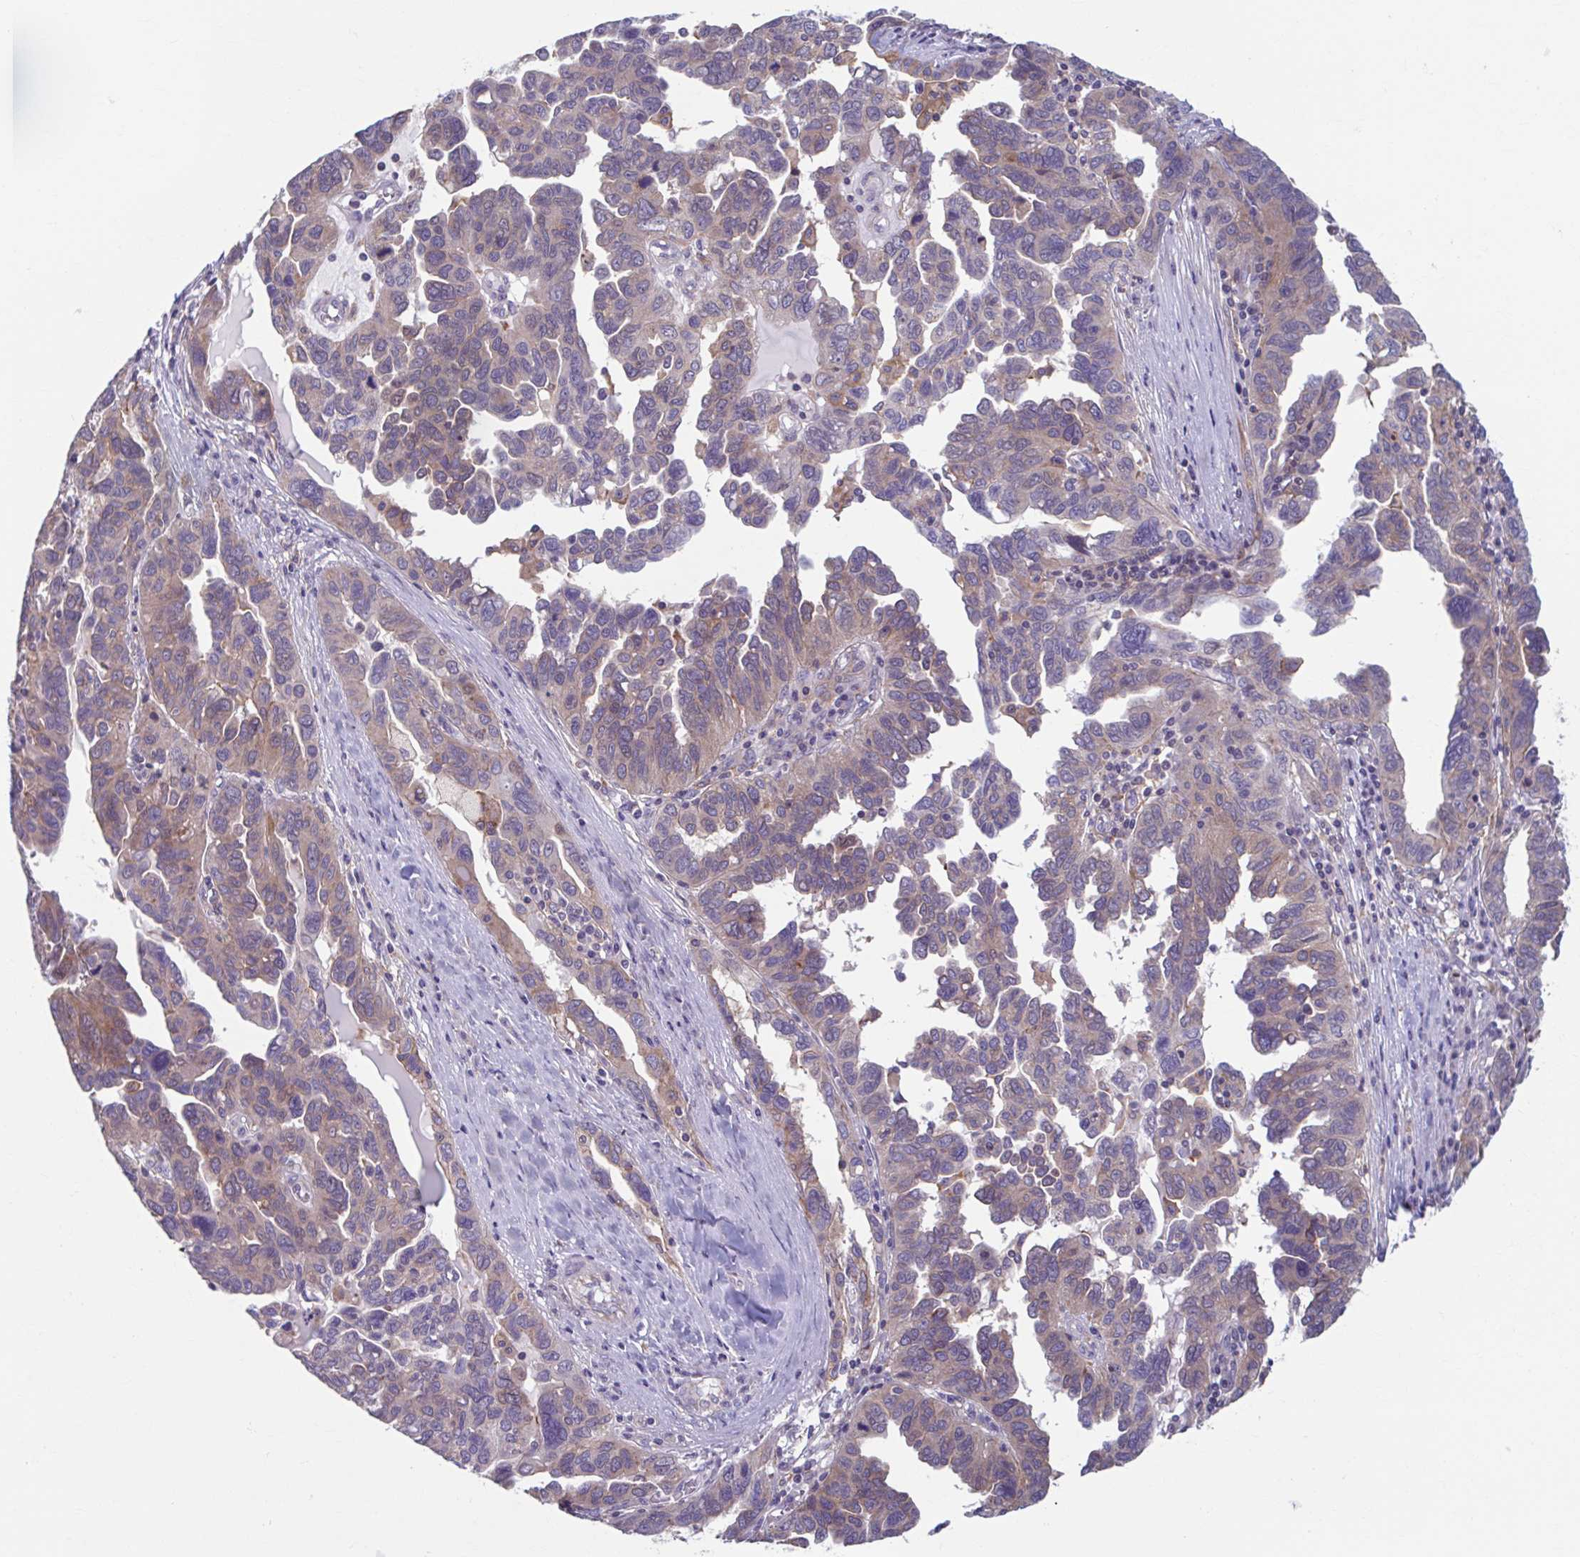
{"staining": {"intensity": "weak", "quantity": ">75%", "location": "cytoplasmic/membranous"}, "tissue": "ovarian cancer", "cell_type": "Tumor cells", "image_type": "cancer", "snomed": [{"axis": "morphology", "description": "Cystadenocarcinoma, serous, NOS"}, {"axis": "topography", "description": "Ovary"}], "caption": "Ovarian serous cystadenocarcinoma stained with immunohistochemistry exhibits weak cytoplasmic/membranous expression in approximately >75% of tumor cells. The protein is shown in brown color, while the nuclei are stained blue.", "gene": "ADAT3", "patient": {"sex": "female", "age": 64}}